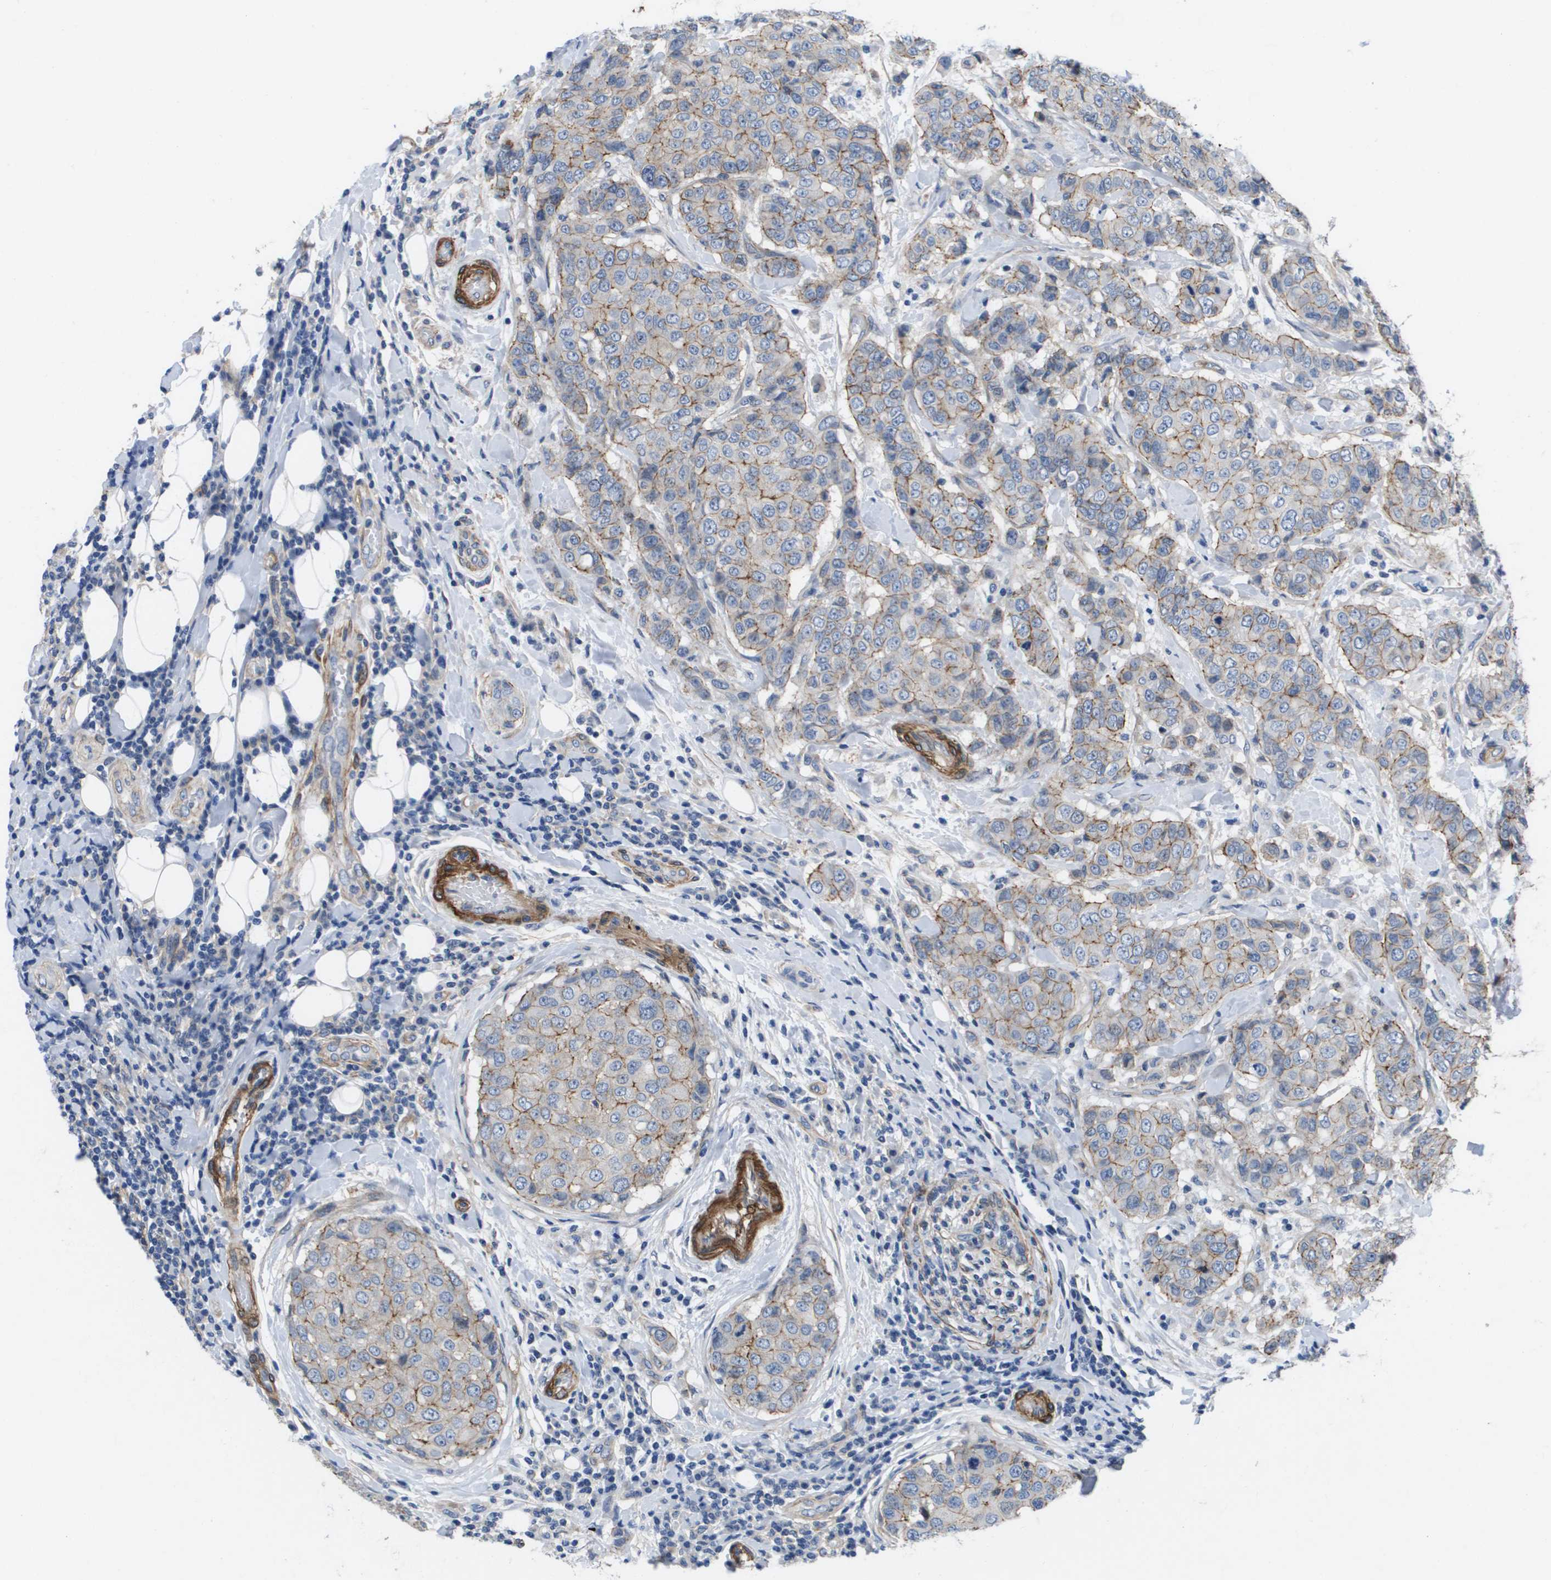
{"staining": {"intensity": "weak", "quantity": "25%-75%", "location": "cytoplasmic/membranous"}, "tissue": "breast cancer", "cell_type": "Tumor cells", "image_type": "cancer", "snomed": [{"axis": "morphology", "description": "Duct carcinoma"}, {"axis": "topography", "description": "Breast"}], "caption": "Weak cytoplasmic/membranous staining for a protein is identified in approximately 25%-75% of tumor cells of breast cancer using immunohistochemistry.", "gene": "LPP", "patient": {"sex": "female", "age": 27}}